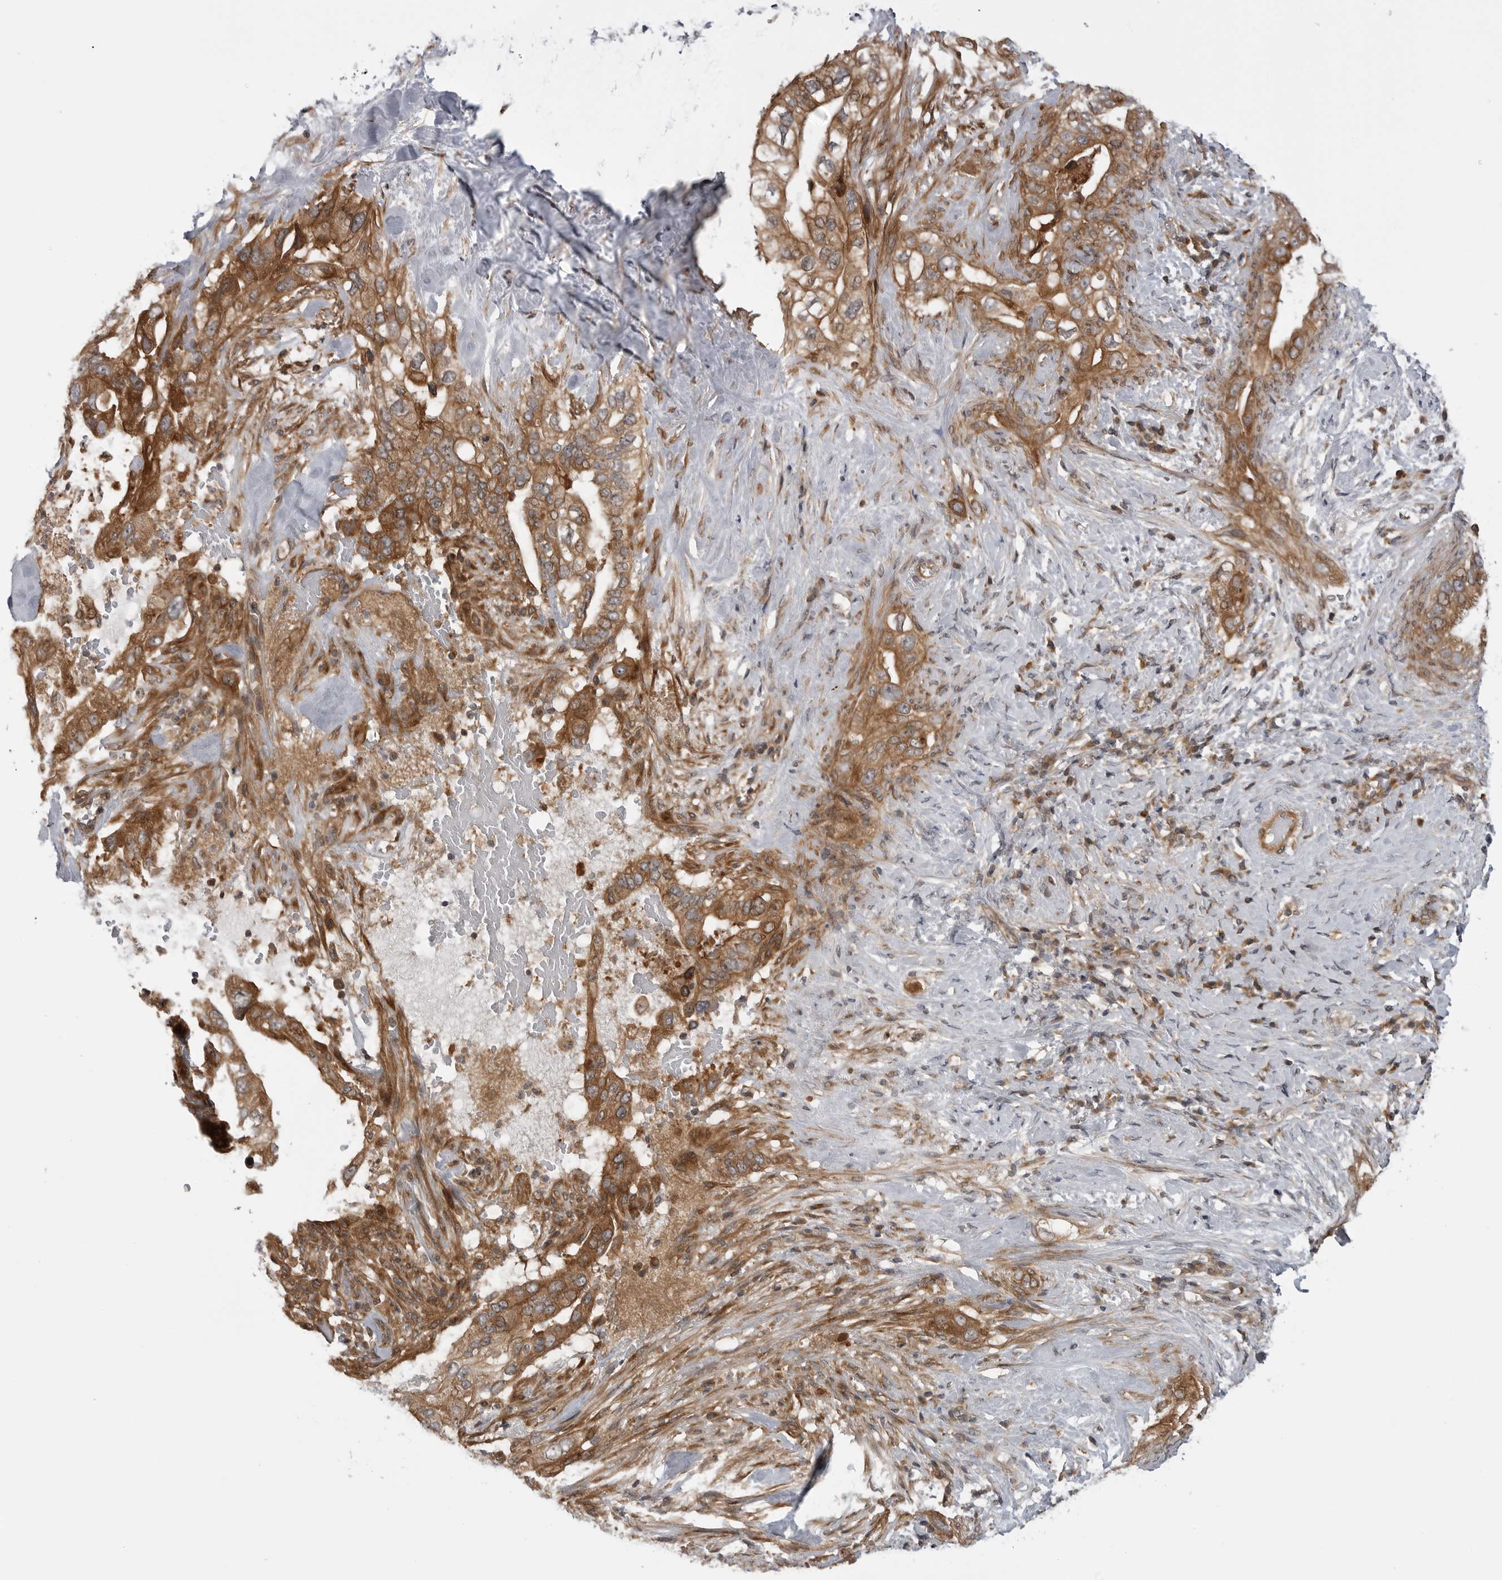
{"staining": {"intensity": "strong", "quantity": ">75%", "location": "cytoplasmic/membranous"}, "tissue": "pancreatic cancer", "cell_type": "Tumor cells", "image_type": "cancer", "snomed": [{"axis": "morphology", "description": "Inflammation, NOS"}, {"axis": "morphology", "description": "Adenocarcinoma, NOS"}, {"axis": "topography", "description": "Pancreas"}], "caption": "Approximately >75% of tumor cells in human adenocarcinoma (pancreatic) display strong cytoplasmic/membranous protein expression as visualized by brown immunohistochemical staining.", "gene": "LRRC45", "patient": {"sex": "female", "age": 56}}